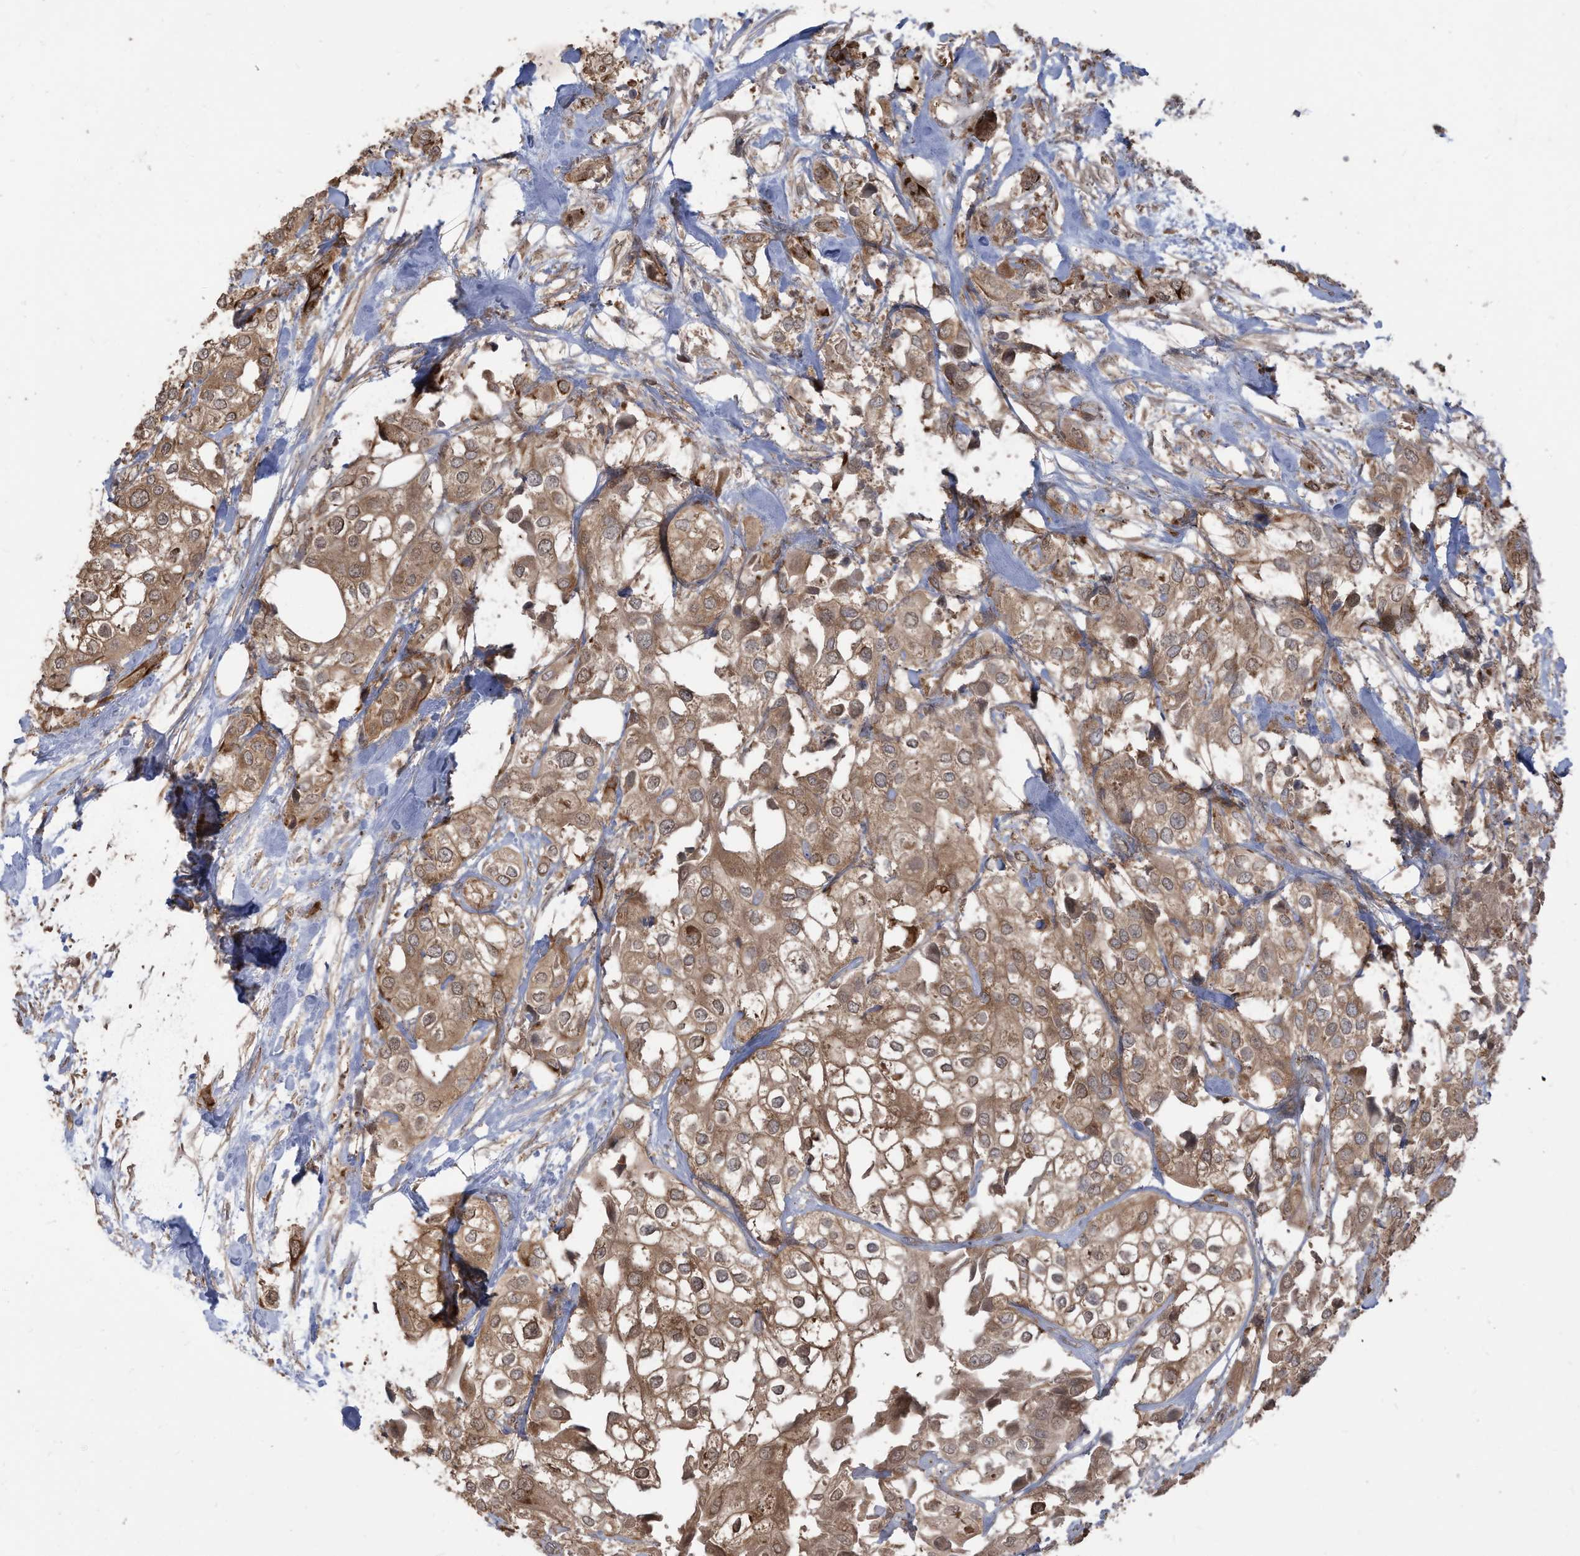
{"staining": {"intensity": "moderate", "quantity": ">75%", "location": "cytoplasmic/membranous"}, "tissue": "urothelial cancer", "cell_type": "Tumor cells", "image_type": "cancer", "snomed": [{"axis": "morphology", "description": "Urothelial carcinoma, High grade"}, {"axis": "topography", "description": "Urinary bladder"}], "caption": "Immunohistochemical staining of urothelial cancer exhibits moderate cytoplasmic/membranous protein expression in approximately >75% of tumor cells.", "gene": "CARF", "patient": {"sex": "male", "age": 64}}